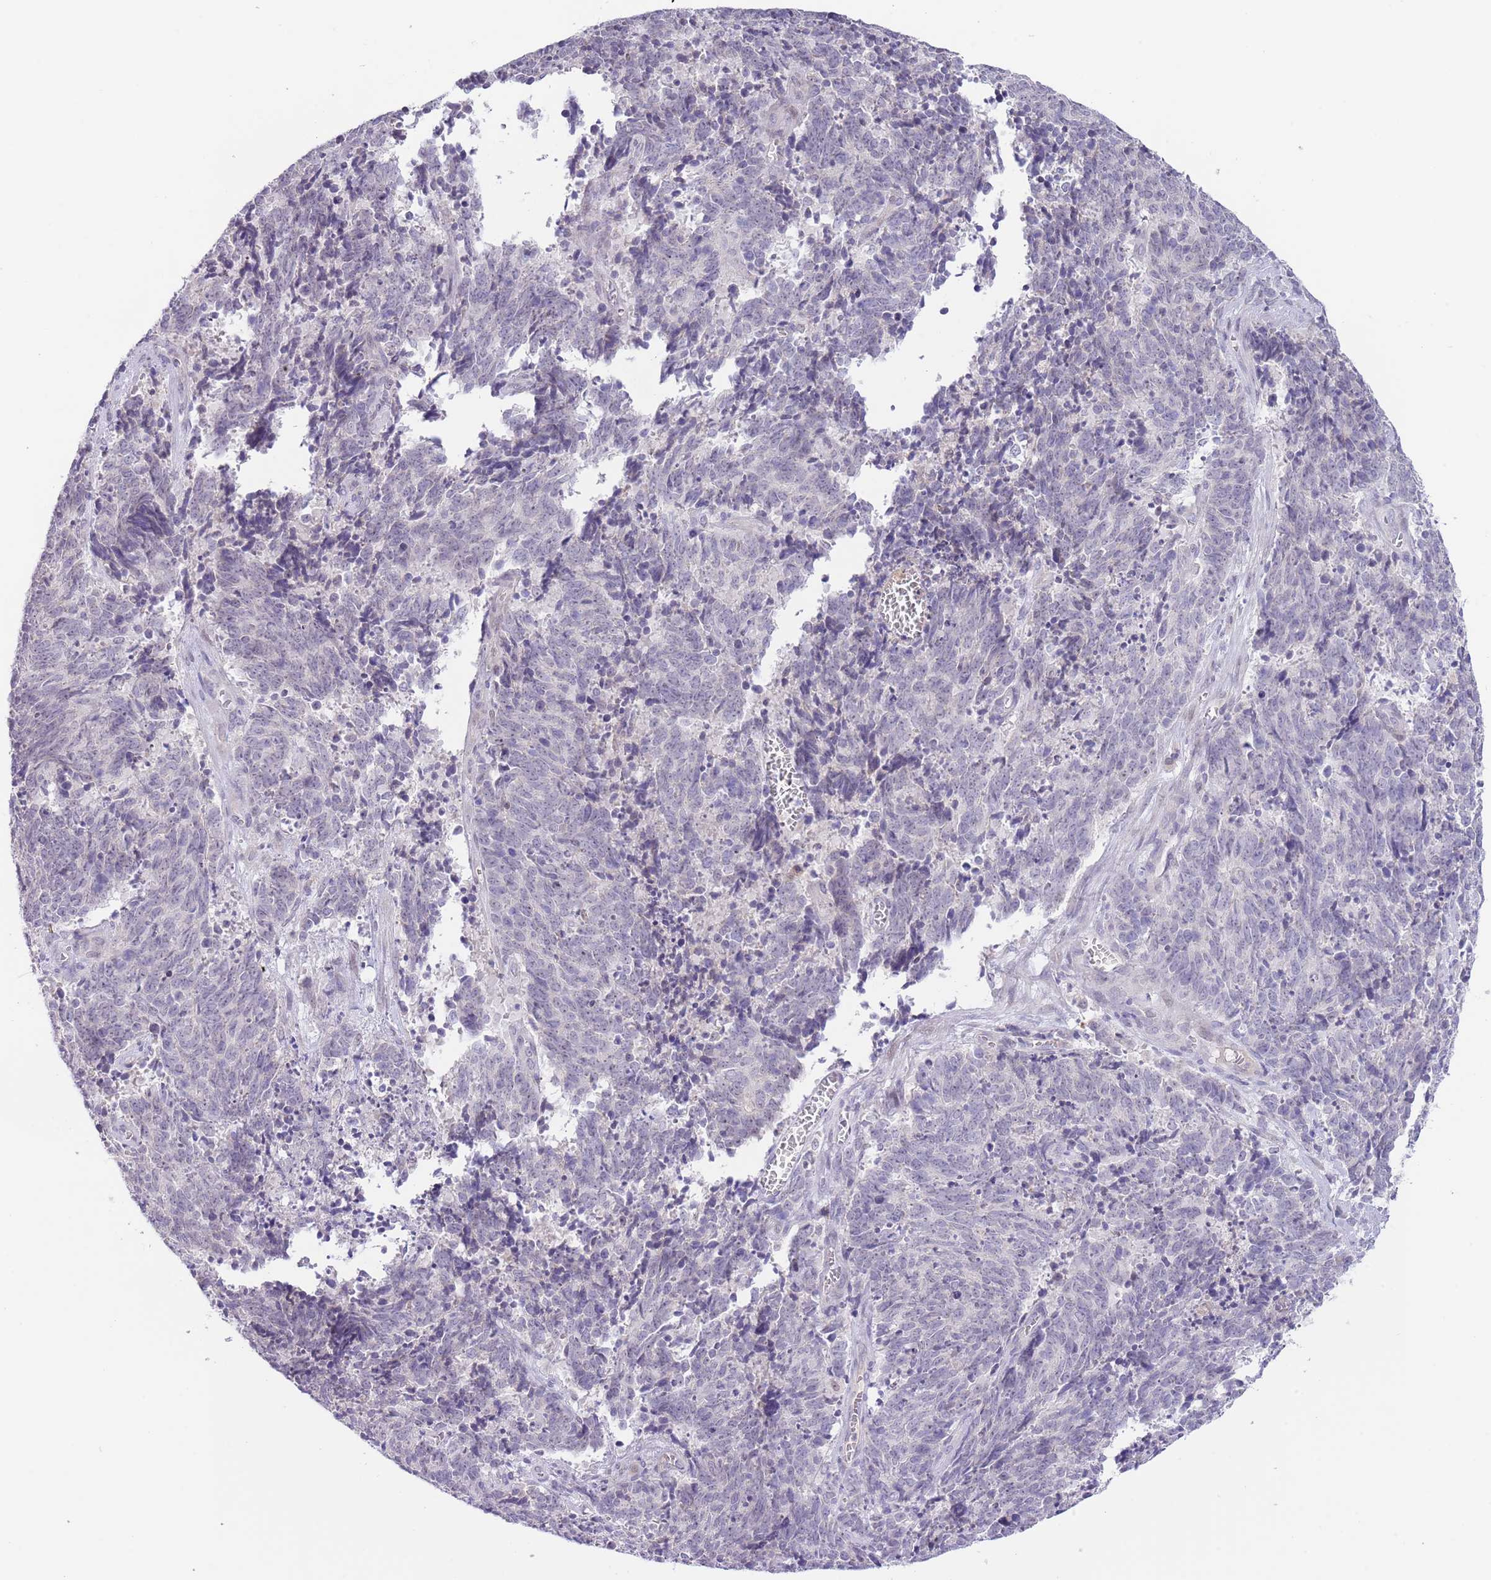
{"staining": {"intensity": "negative", "quantity": "none", "location": "none"}, "tissue": "cervical cancer", "cell_type": "Tumor cells", "image_type": "cancer", "snomed": [{"axis": "morphology", "description": "Squamous cell carcinoma, NOS"}, {"axis": "topography", "description": "Cervix"}], "caption": "This is an IHC micrograph of cervical cancer (squamous cell carcinoma). There is no staining in tumor cells.", "gene": "AP1S2", "patient": {"sex": "female", "age": 29}}